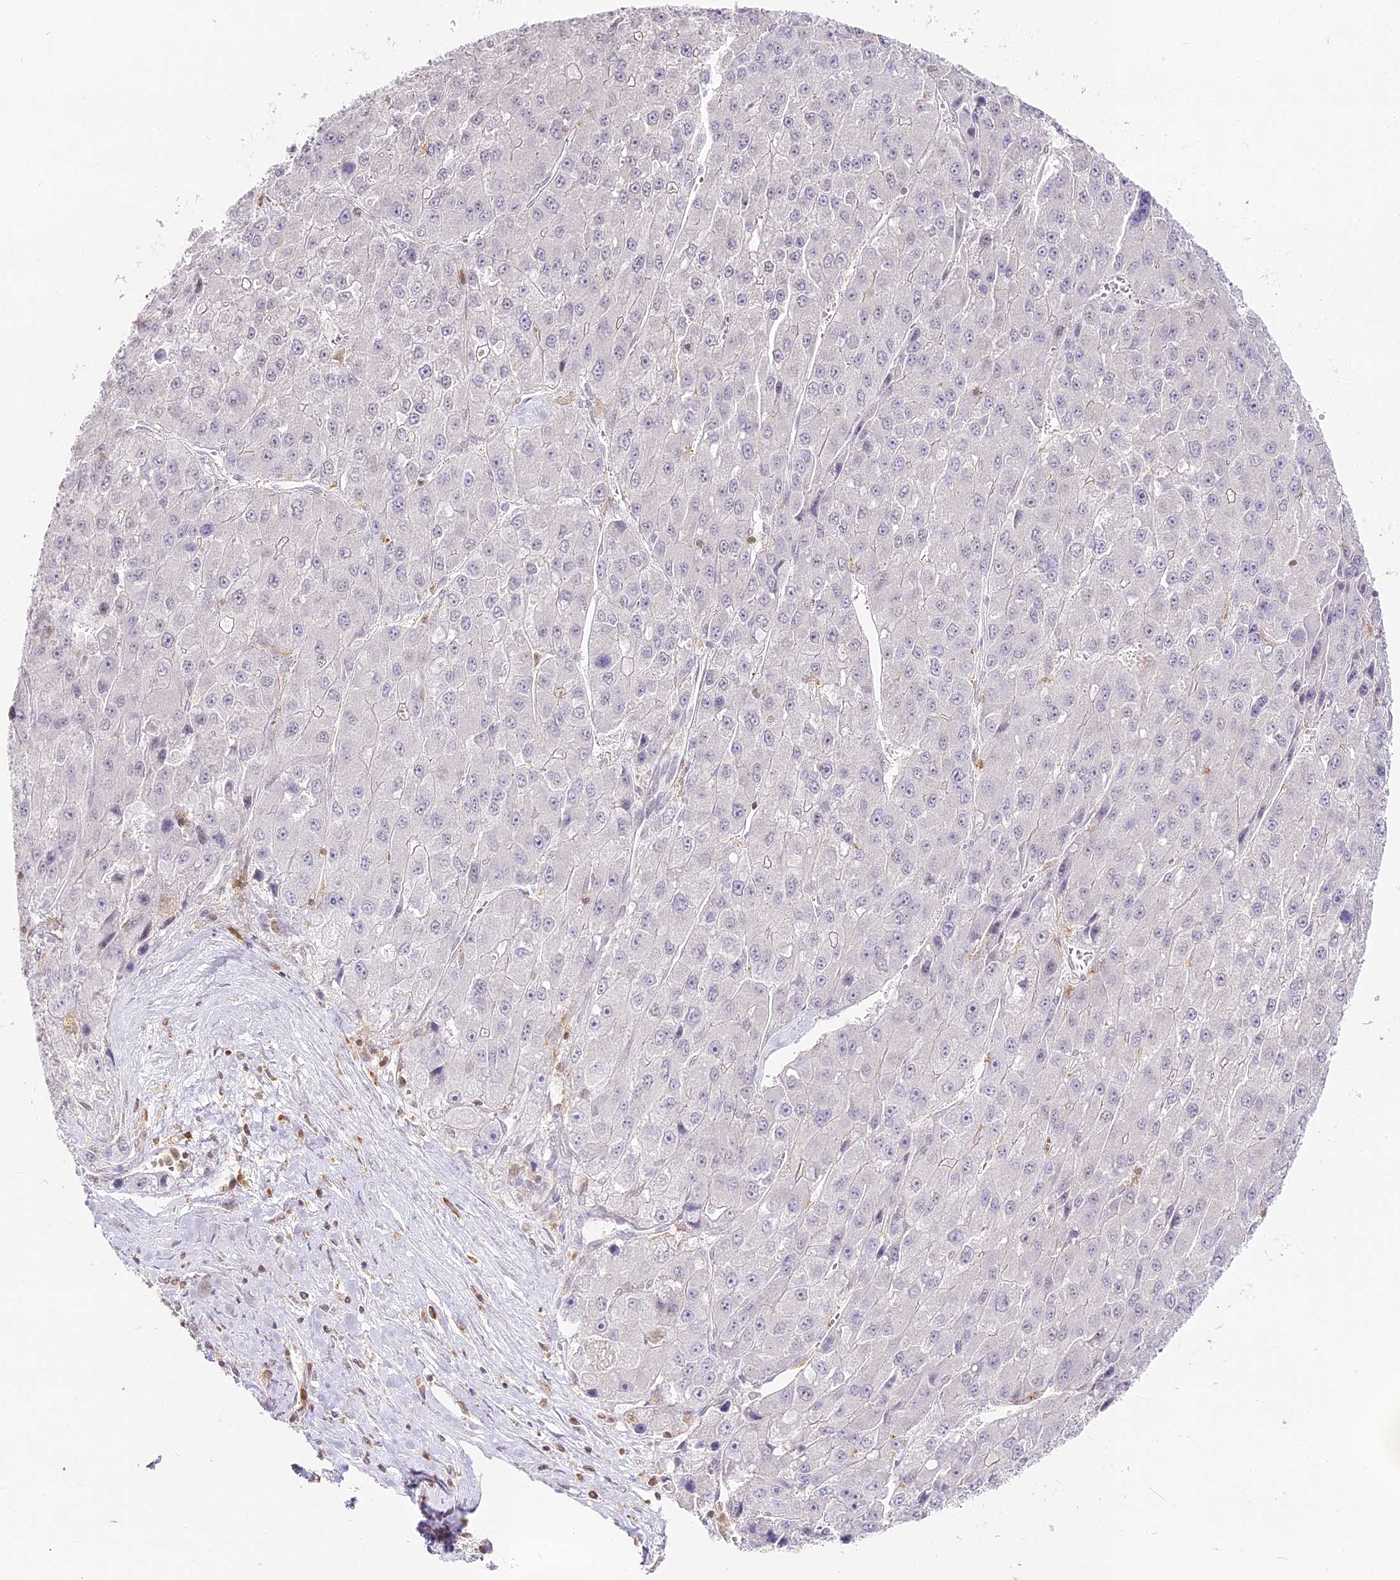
{"staining": {"intensity": "negative", "quantity": "none", "location": "none"}, "tissue": "liver cancer", "cell_type": "Tumor cells", "image_type": "cancer", "snomed": [{"axis": "morphology", "description": "Carcinoma, Hepatocellular, NOS"}, {"axis": "topography", "description": "Liver"}], "caption": "Immunohistochemistry histopathology image of neoplastic tissue: human liver hepatocellular carcinoma stained with DAB exhibits no significant protein expression in tumor cells.", "gene": "DOCK2", "patient": {"sex": "female", "age": 73}}